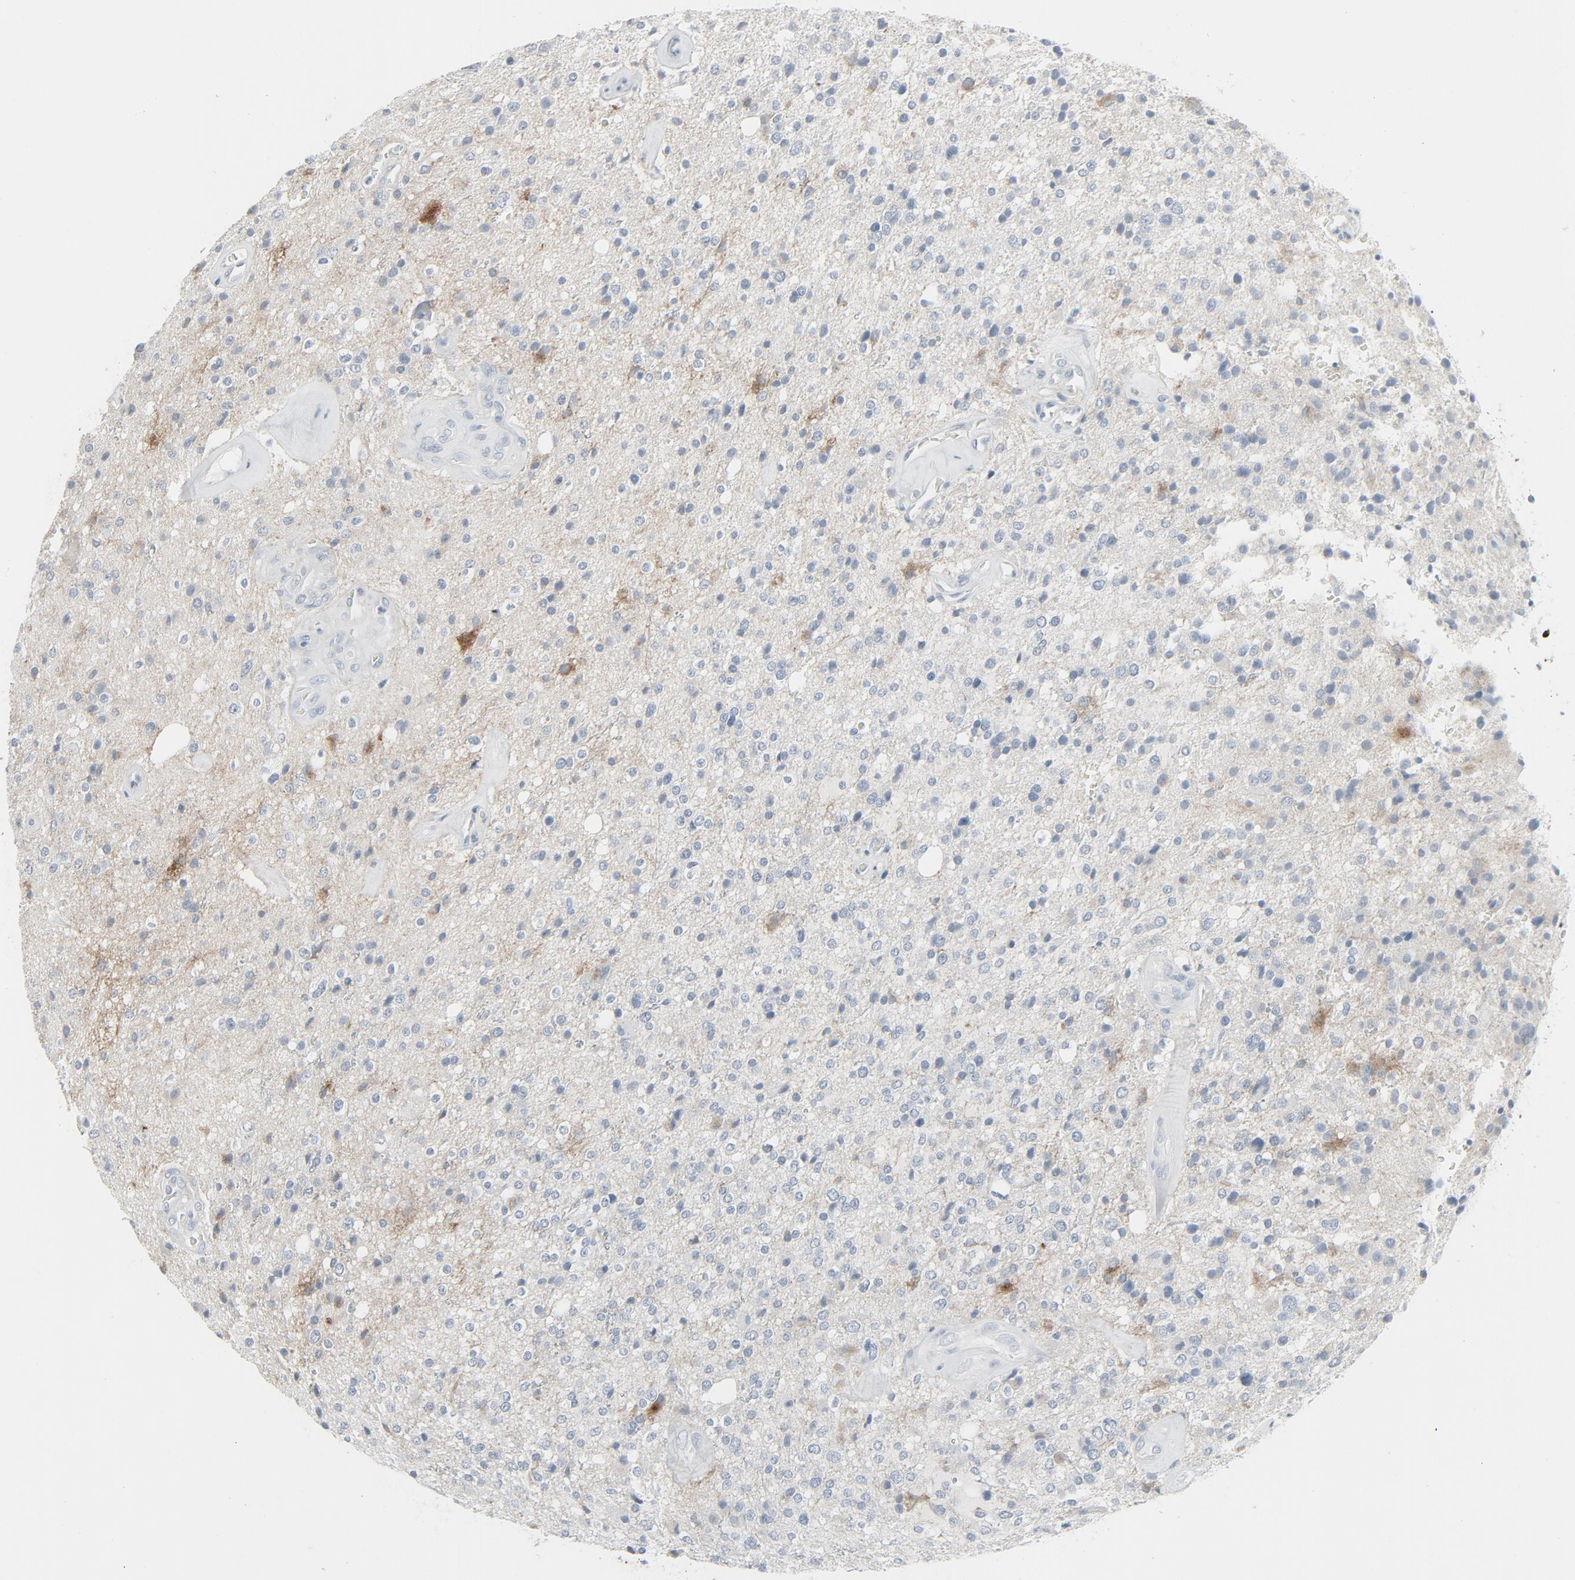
{"staining": {"intensity": "weak", "quantity": "<25%", "location": "cytoplasmic/membranous"}, "tissue": "glioma", "cell_type": "Tumor cells", "image_type": "cancer", "snomed": [{"axis": "morphology", "description": "Glioma, malignant, High grade"}, {"axis": "topography", "description": "Brain"}], "caption": "This image is of glioma stained with IHC to label a protein in brown with the nuclei are counter-stained blue. There is no expression in tumor cells.", "gene": "FGFR3", "patient": {"sex": "male", "age": 47}}